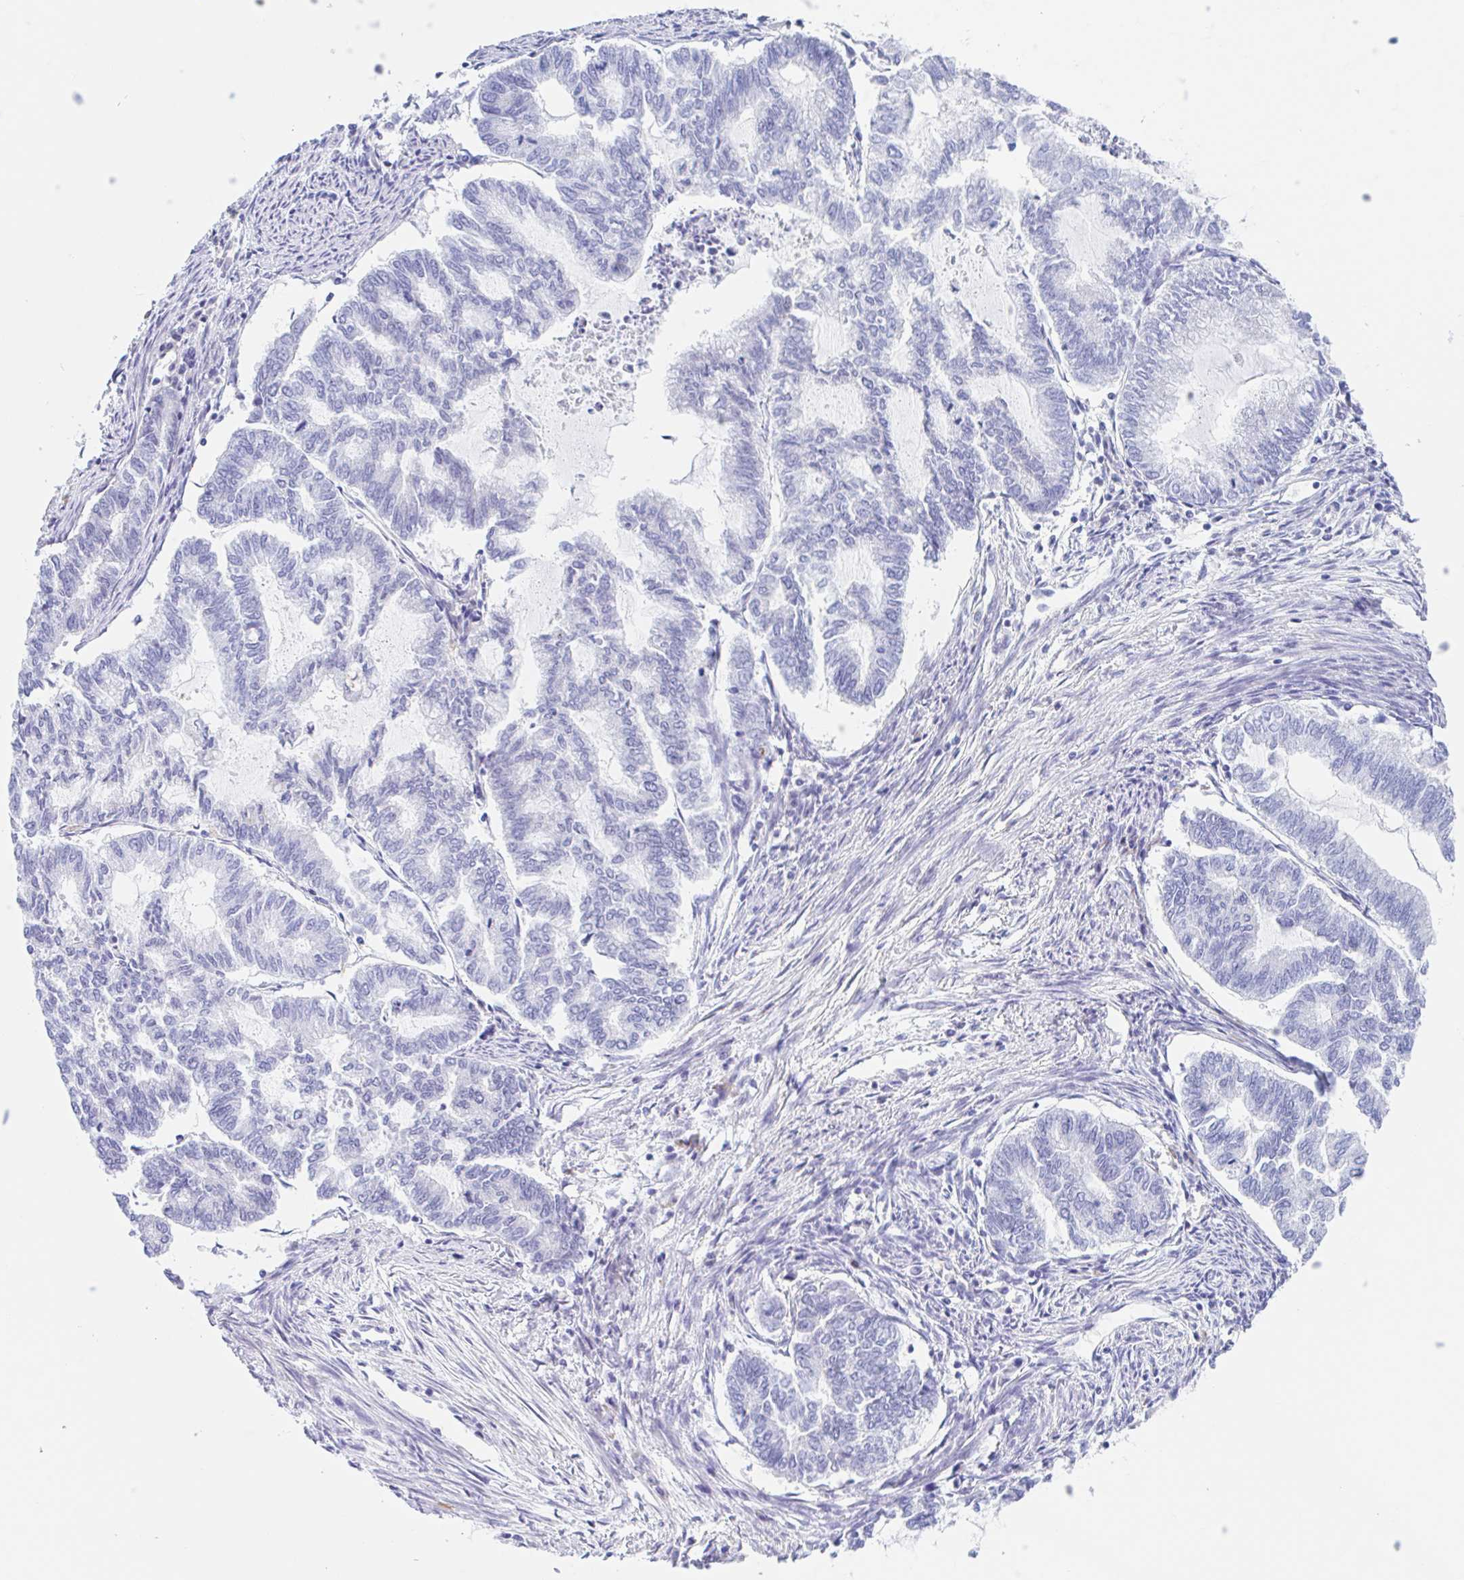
{"staining": {"intensity": "negative", "quantity": "none", "location": "none"}, "tissue": "endometrial cancer", "cell_type": "Tumor cells", "image_type": "cancer", "snomed": [{"axis": "morphology", "description": "Adenocarcinoma, NOS"}, {"axis": "topography", "description": "Endometrium"}], "caption": "IHC image of human endometrial cancer (adenocarcinoma) stained for a protein (brown), which reveals no staining in tumor cells.", "gene": "ANKRD9", "patient": {"sex": "female", "age": 79}}